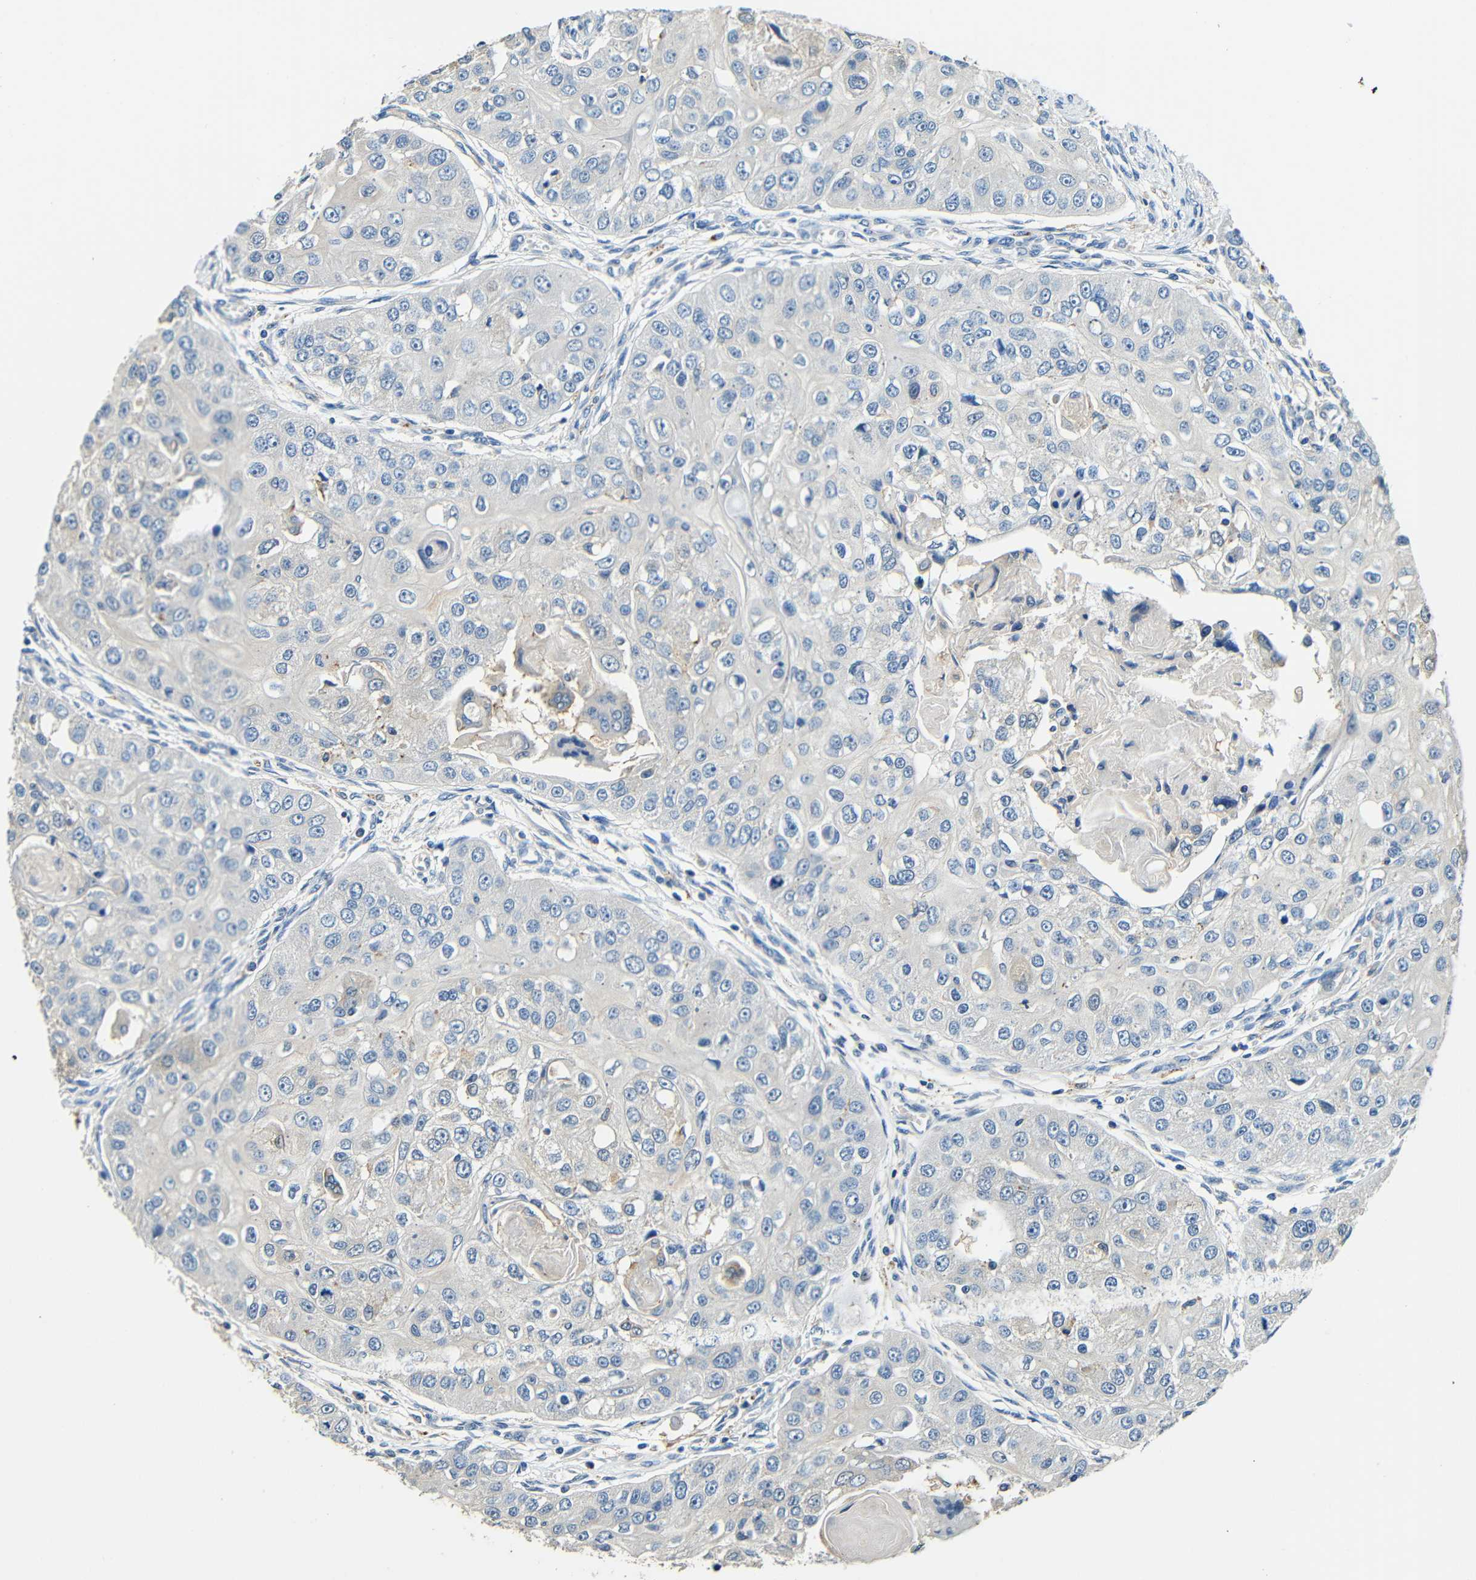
{"staining": {"intensity": "negative", "quantity": "none", "location": "none"}, "tissue": "head and neck cancer", "cell_type": "Tumor cells", "image_type": "cancer", "snomed": [{"axis": "morphology", "description": "Normal tissue, NOS"}, {"axis": "morphology", "description": "Squamous cell carcinoma, NOS"}, {"axis": "topography", "description": "Skeletal muscle"}, {"axis": "topography", "description": "Head-Neck"}], "caption": "Tumor cells show no significant positivity in head and neck cancer. Brightfield microscopy of immunohistochemistry (IHC) stained with DAB (3,3'-diaminobenzidine) (brown) and hematoxylin (blue), captured at high magnification.", "gene": "FMO5", "patient": {"sex": "male", "age": 51}}